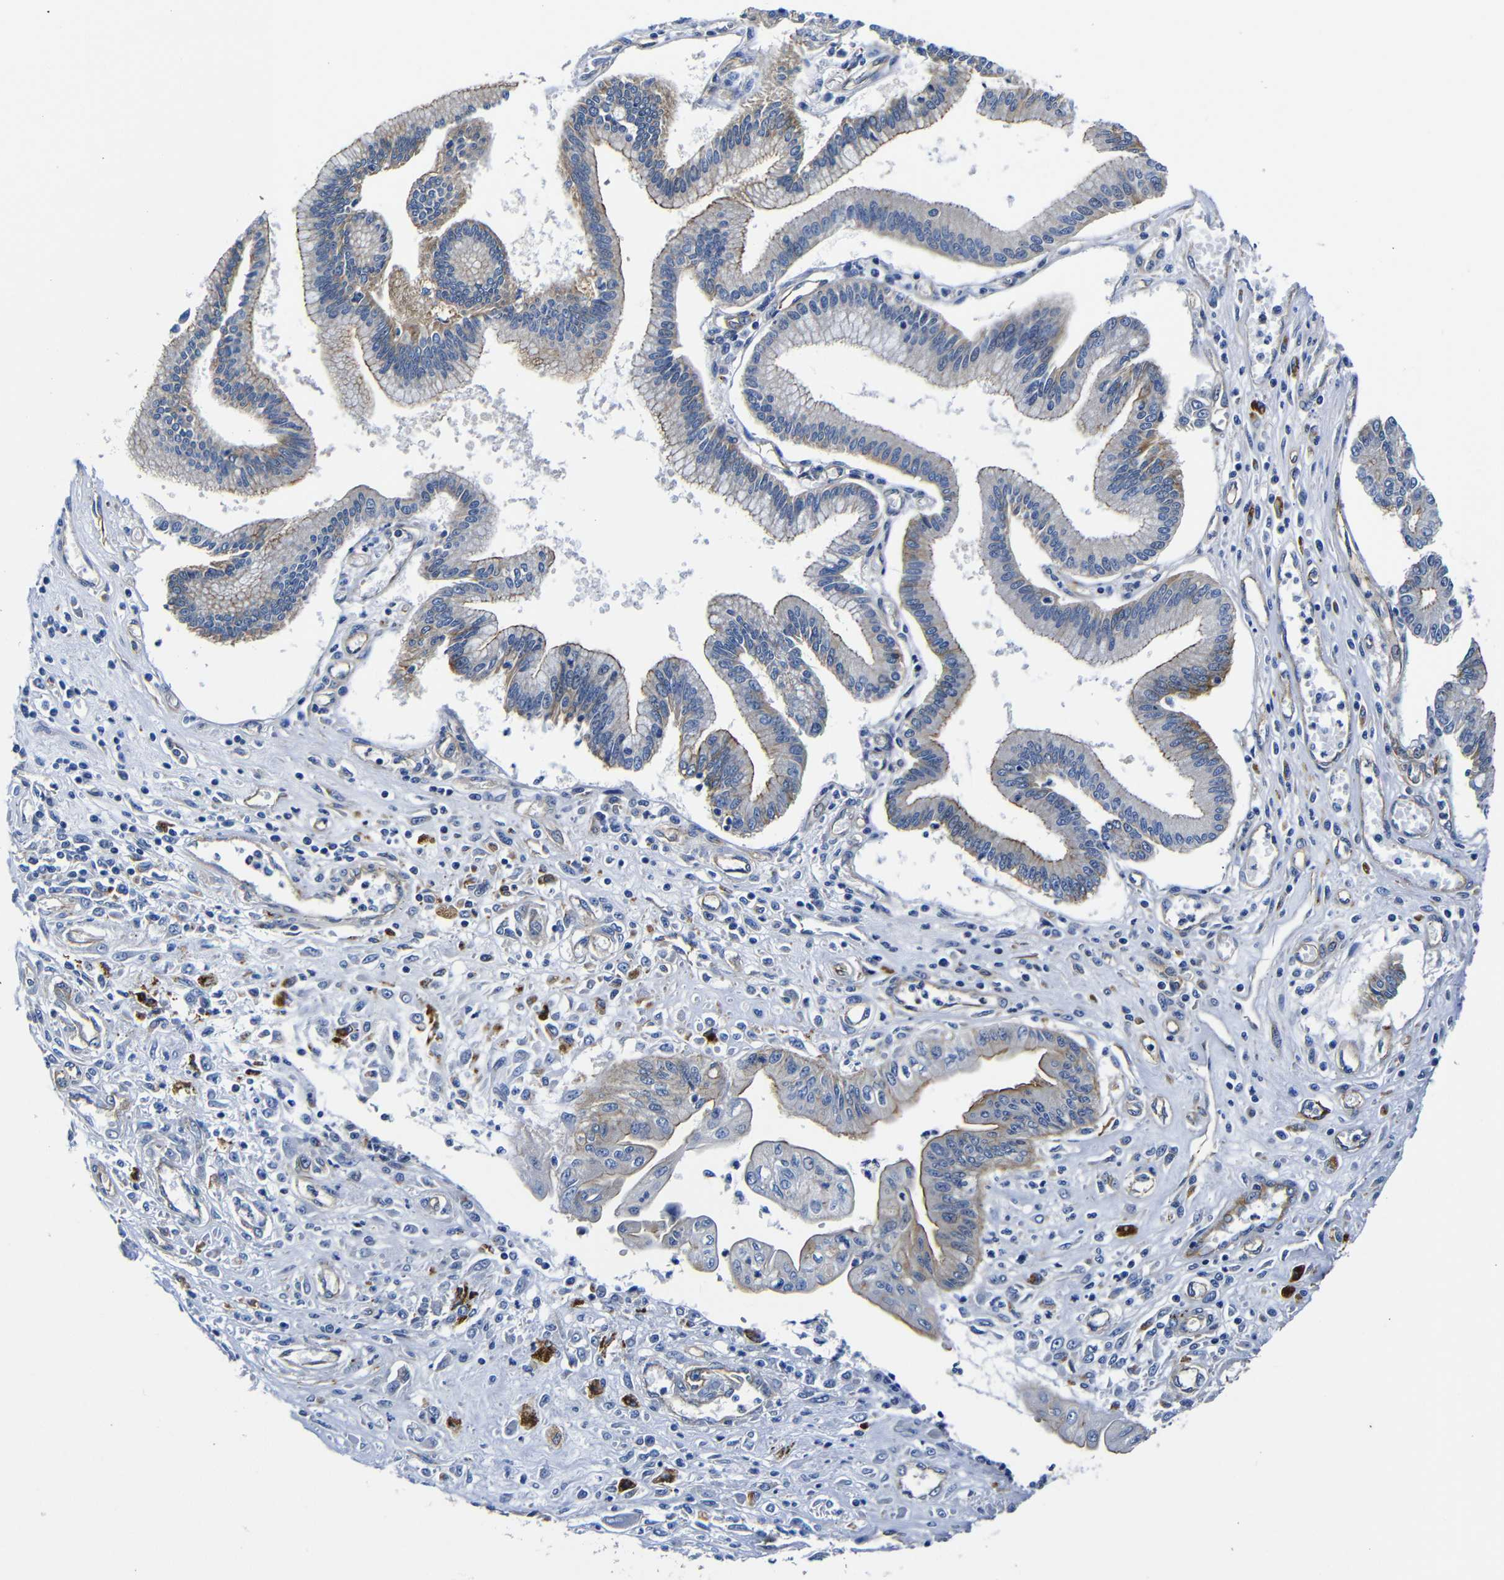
{"staining": {"intensity": "weak", "quantity": "25%-75%", "location": "cytoplasmic/membranous"}, "tissue": "pancreatic cancer", "cell_type": "Tumor cells", "image_type": "cancer", "snomed": [{"axis": "morphology", "description": "Adenocarcinoma, NOS"}, {"axis": "topography", "description": "Pancreas"}], "caption": "A brown stain highlights weak cytoplasmic/membranous positivity of a protein in human pancreatic cancer (adenocarcinoma) tumor cells. The protein is shown in brown color, while the nuclei are stained blue.", "gene": "GIMAP2", "patient": {"sex": "male", "age": 56}}